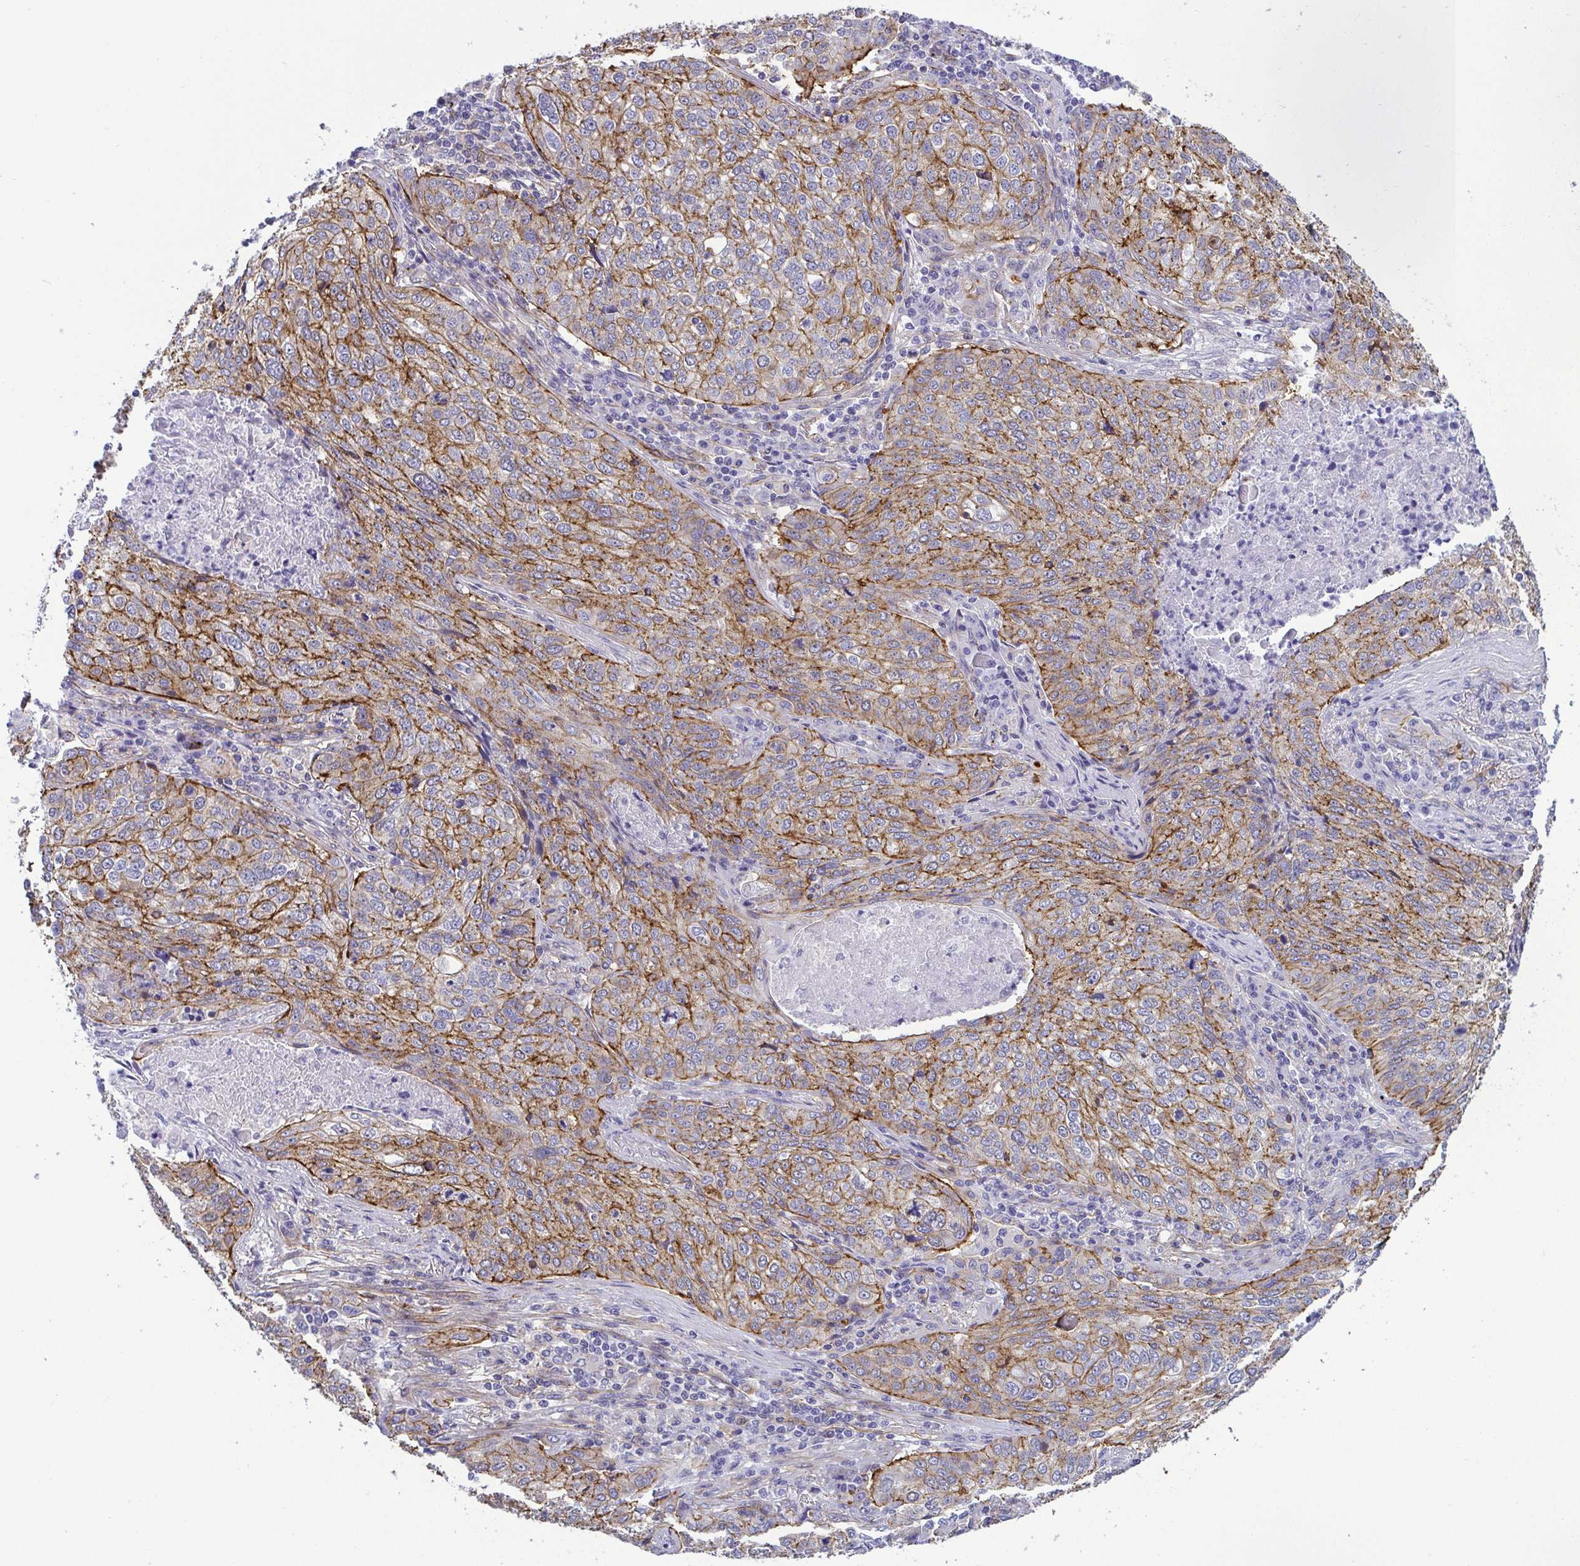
{"staining": {"intensity": "moderate", "quantity": "25%-75%", "location": "cytoplasmic/membranous"}, "tissue": "lung cancer", "cell_type": "Tumor cells", "image_type": "cancer", "snomed": [{"axis": "morphology", "description": "Squamous cell carcinoma, NOS"}, {"axis": "topography", "description": "Lung"}], "caption": "An immunohistochemistry (IHC) micrograph of tumor tissue is shown. Protein staining in brown highlights moderate cytoplasmic/membranous positivity in squamous cell carcinoma (lung) within tumor cells.", "gene": "LIMA1", "patient": {"sex": "male", "age": 63}}